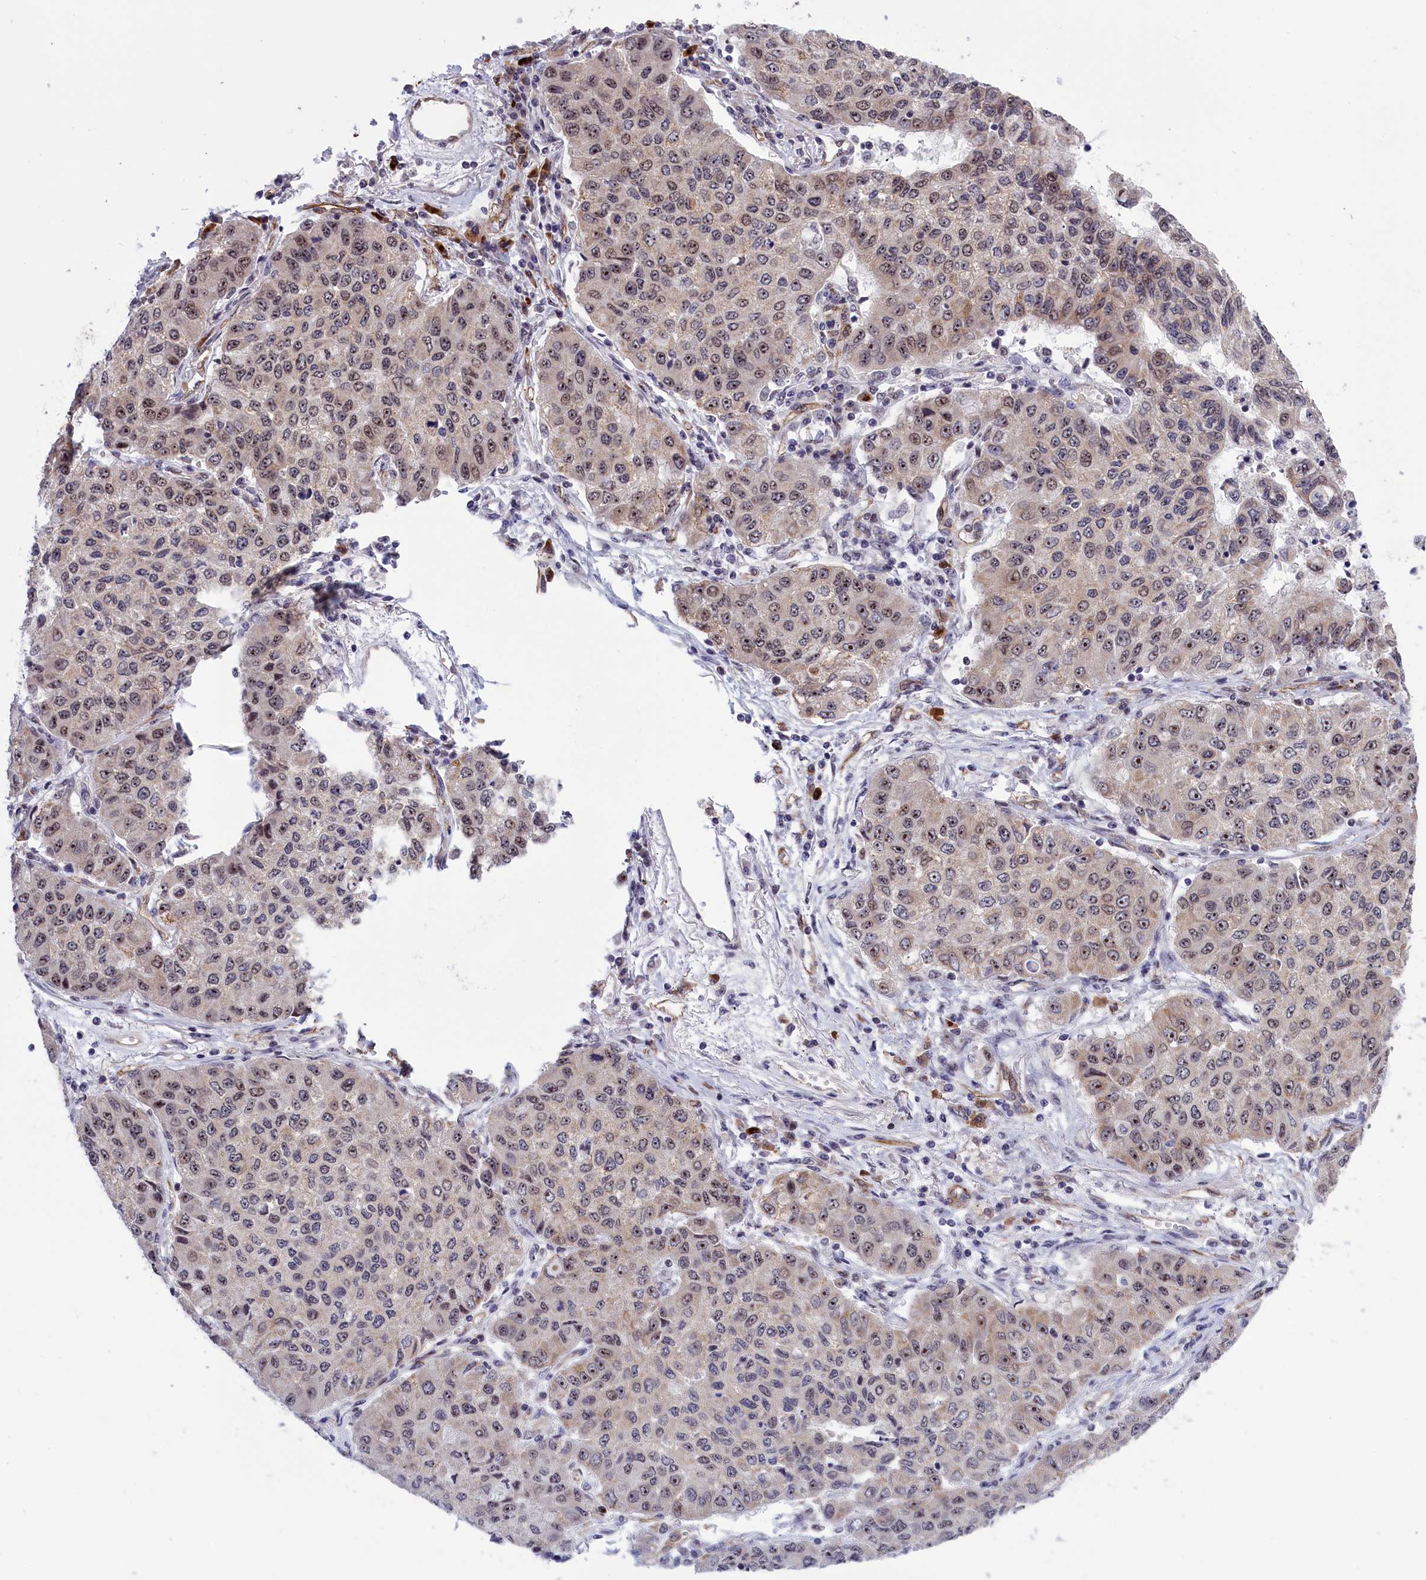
{"staining": {"intensity": "weak", "quantity": ">75%", "location": "cytoplasmic/membranous,nuclear"}, "tissue": "lung cancer", "cell_type": "Tumor cells", "image_type": "cancer", "snomed": [{"axis": "morphology", "description": "Squamous cell carcinoma, NOS"}, {"axis": "topography", "description": "Lung"}], "caption": "This photomicrograph demonstrates immunohistochemistry (IHC) staining of lung cancer (squamous cell carcinoma), with low weak cytoplasmic/membranous and nuclear expression in about >75% of tumor cells.", "gene": "MPND", "patient": {"sex": "male", "age": 74}}